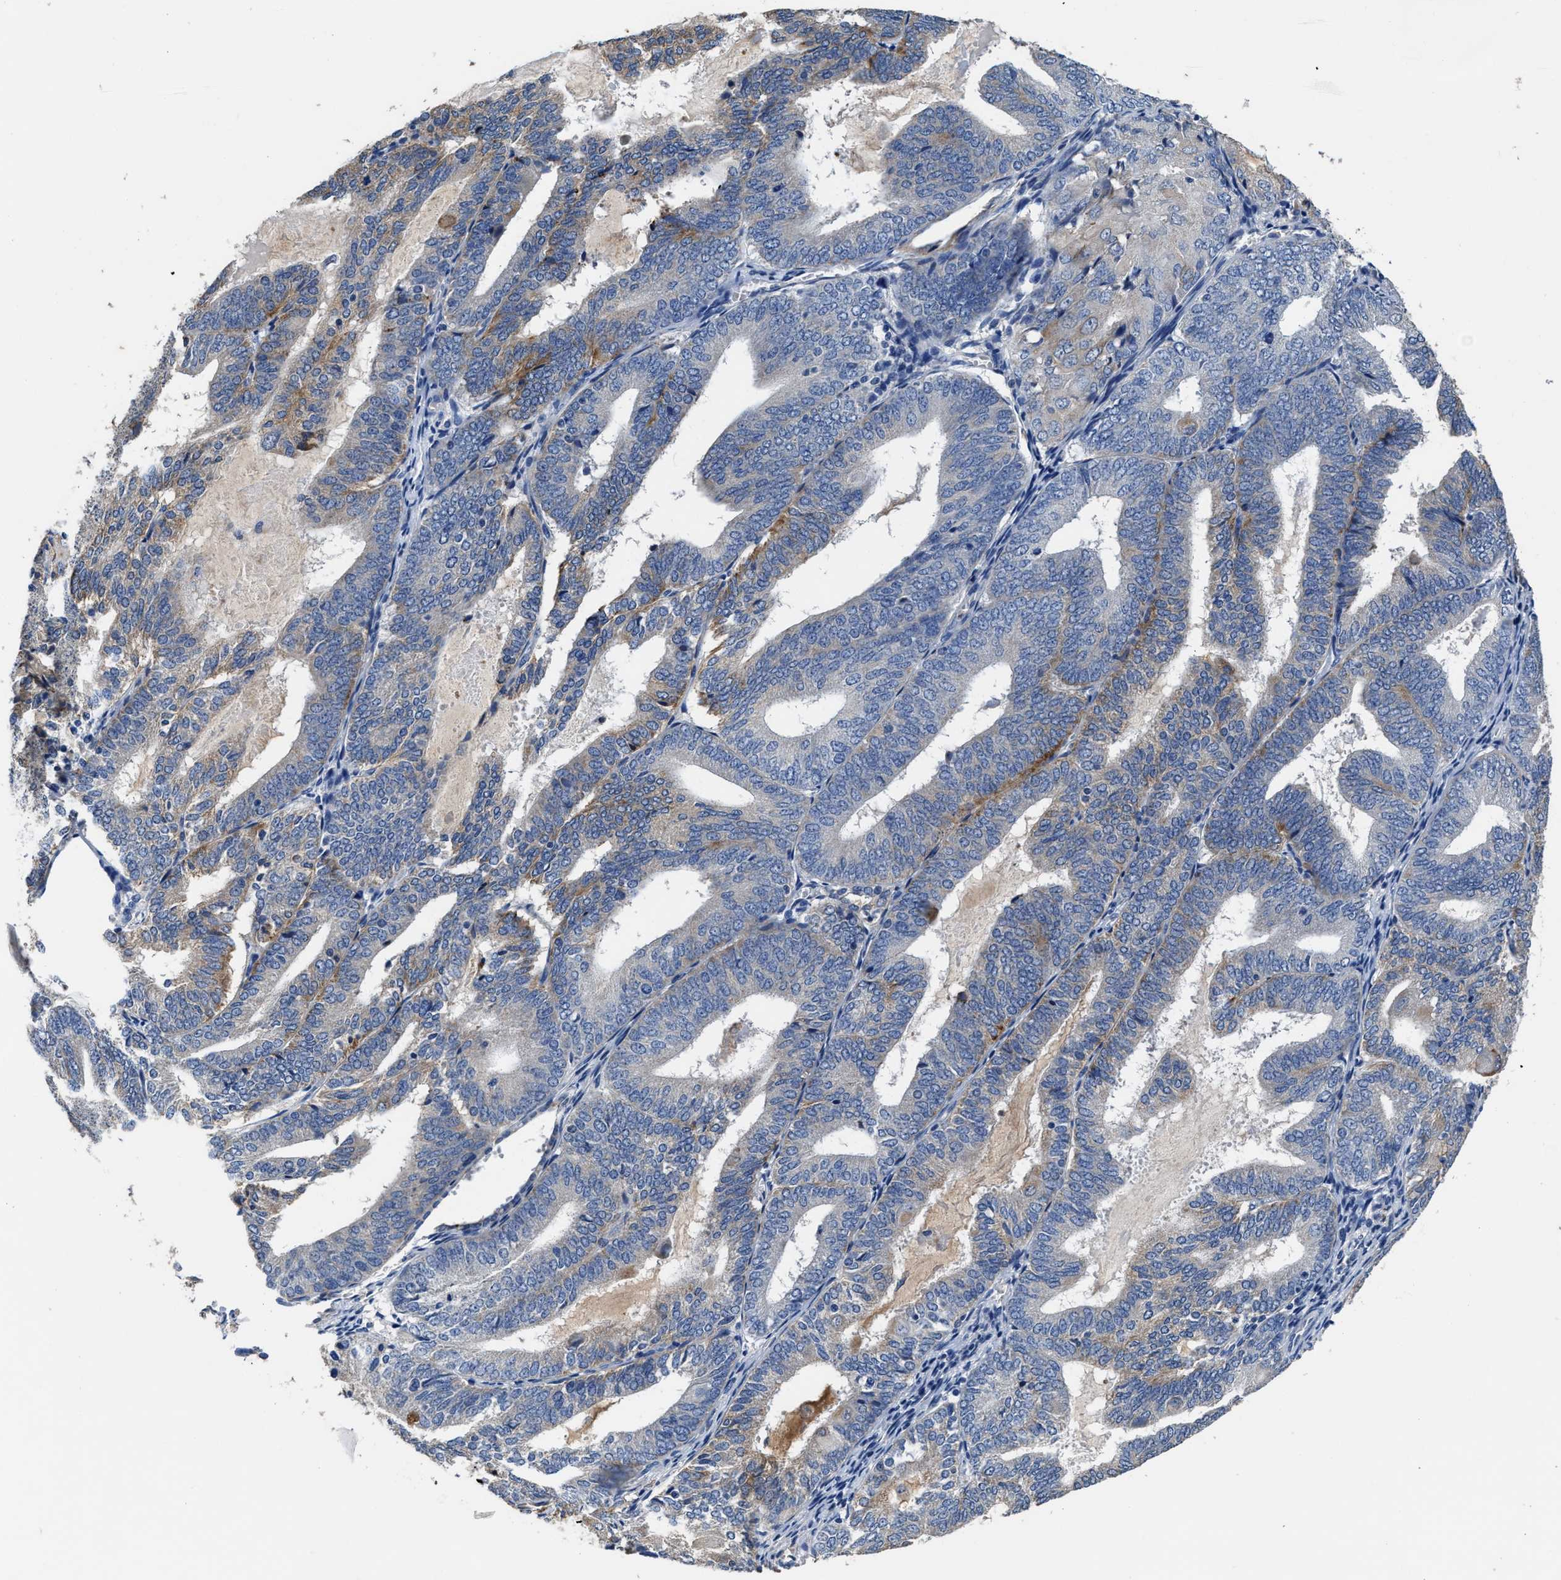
{"staining": {"intensity": "moderate", "quantity": "<25%", "location": "cytoplasmic/membranous"}, "tissue": "endometrial cancer", "cell_type": "Tumor cells", "image_type": "cancer", "snomed": [{"axis": "morphology", "description": "Adenocarcinoma, NOS"}, {"axis": "topography", "description": "Endometrium"}], "caption": "Human adenocarcinoma (endometrial) stained for a protein (brown) displays moderate cytoplasmic/membranous positive expression in approximately <25% of tumor cells.", "gene": "UBR4", "patient": {"sex": "female", "age": 81}}